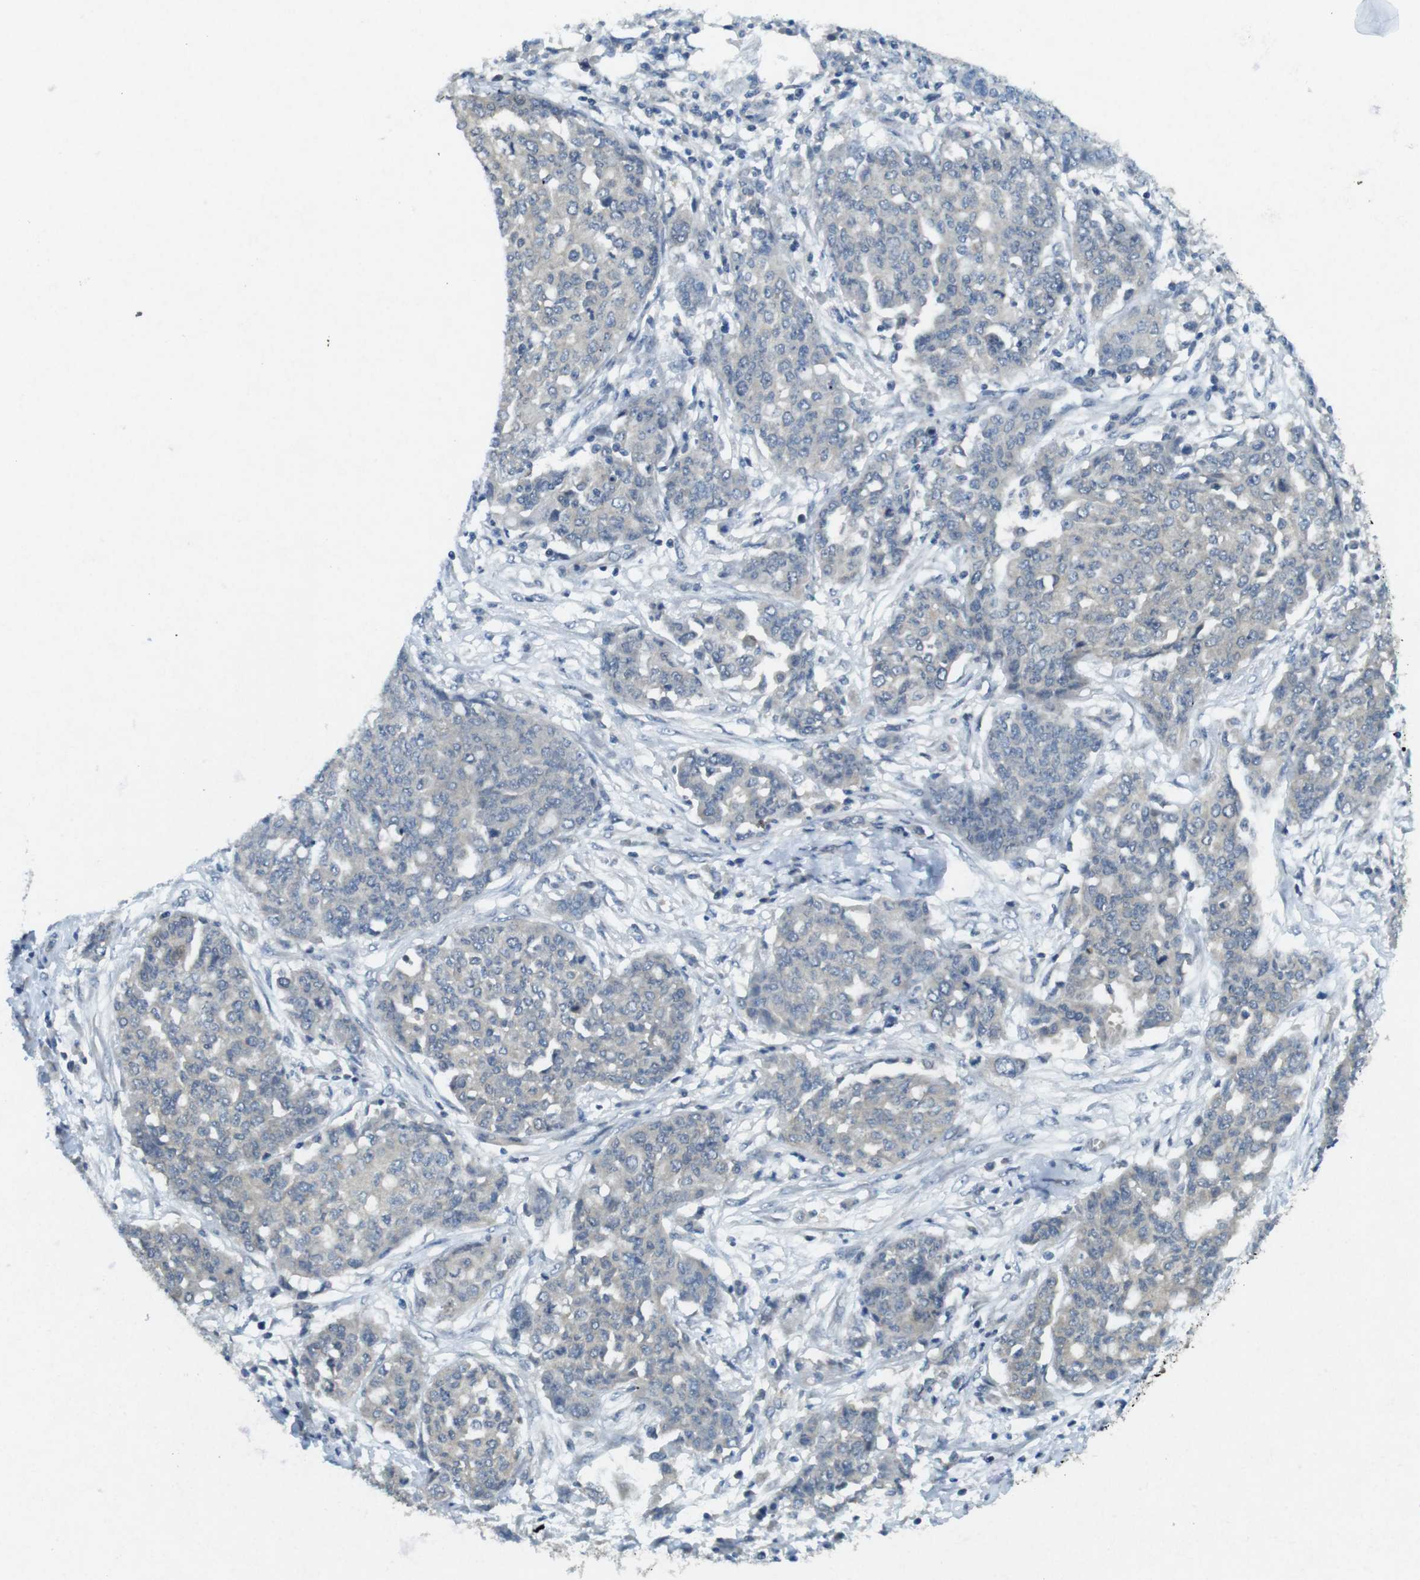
{"staining": {"intensity": "negative", "quantity": "none", "location": "none"}, "tissue": "ovarian cancer", "cell_type": "Tumor cells", "image_type": "cancer", "snomed": [{"axis": "morphology", "description": "Cystadenocarcinoma, serous, NOS"}, {"axis": "topography", "description": "Soft tissue"}, {"axis": "topography", "description": "Ovary"}], "caption": "Human ovarian cancer (serous cystadenocarcinoma) stained for a protein using immunohistochemistry (IHC) shows no expression in tumor cells.", "gene": "SUGT1", "patient": {"sex": "female", "age": 57}}